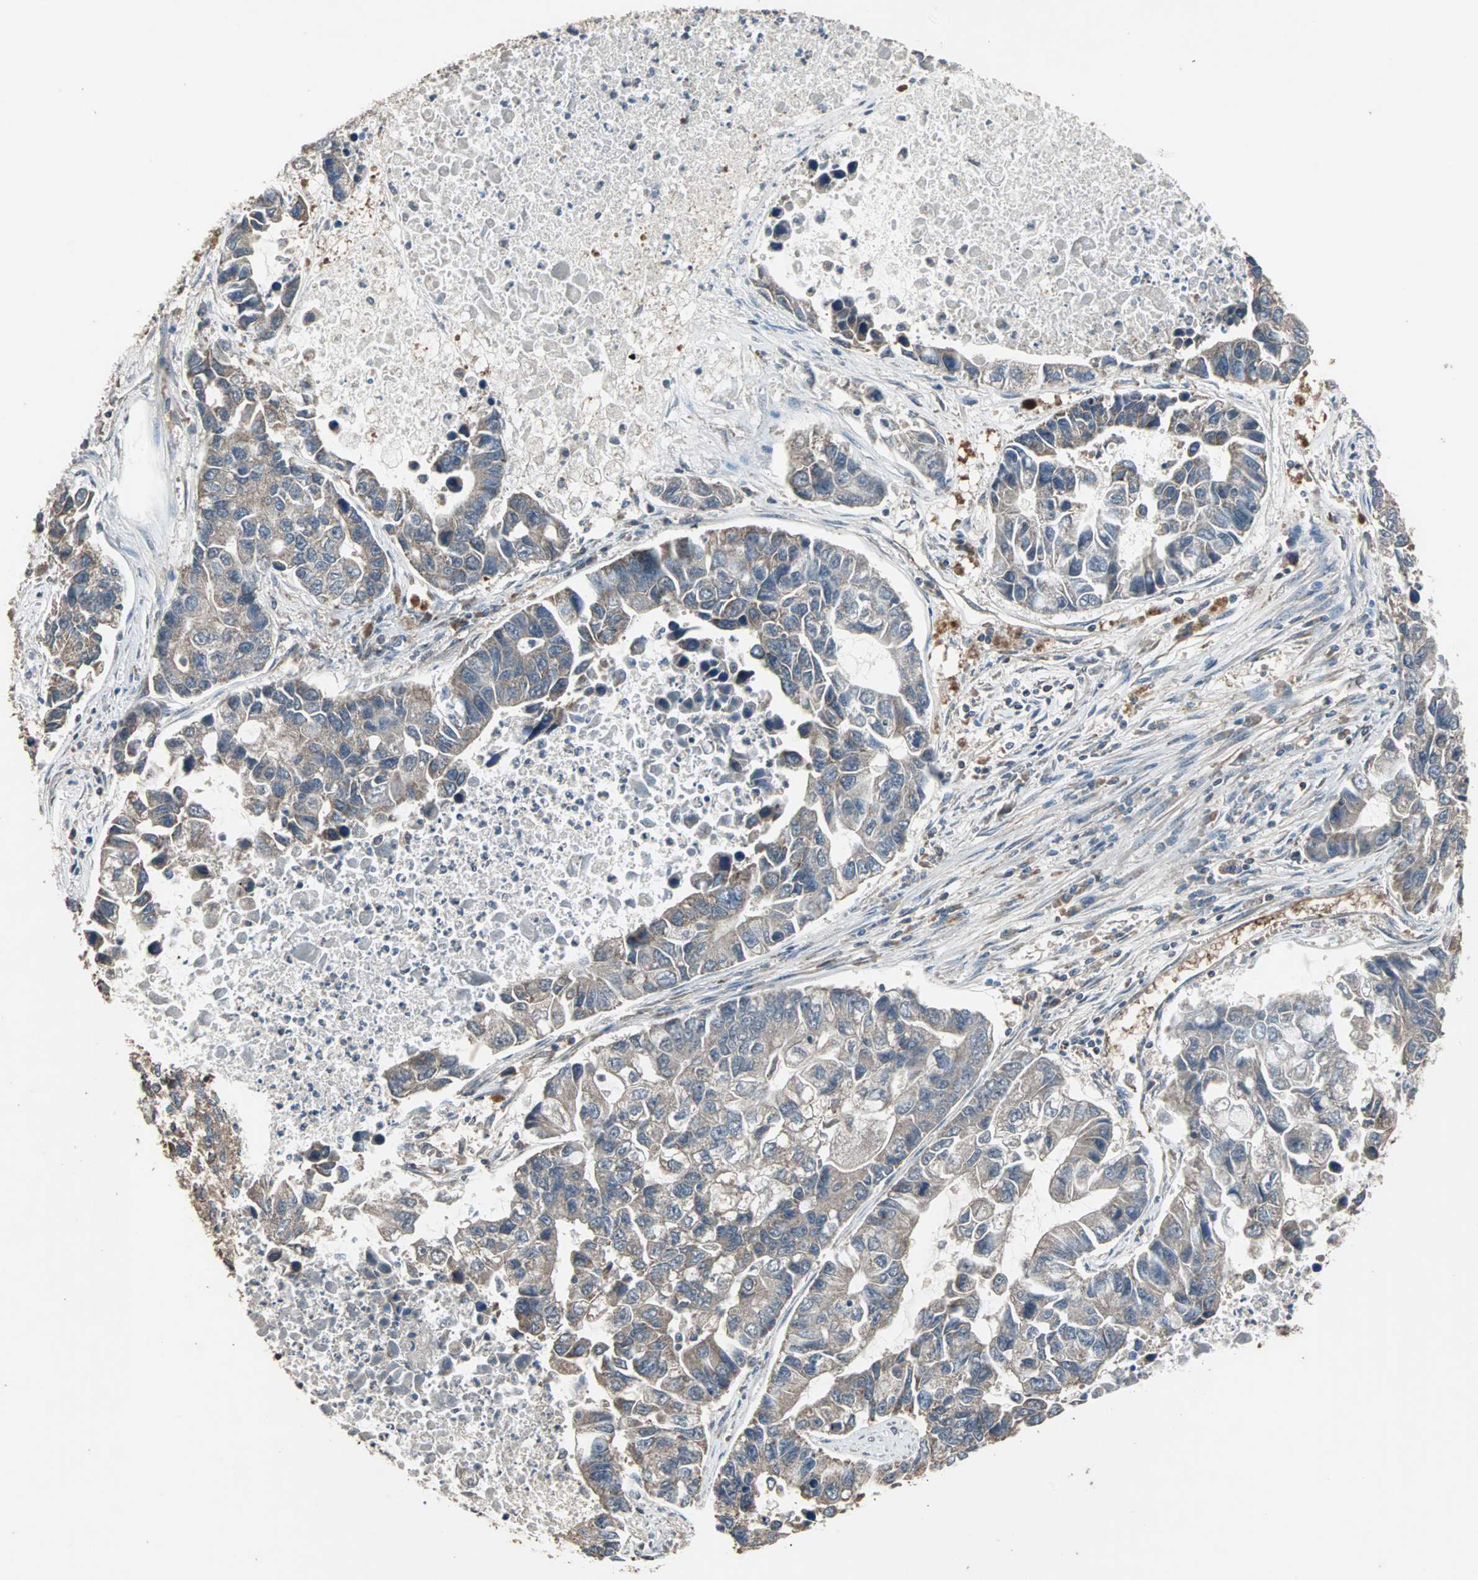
{"staining": {"intensity": "moderate", "quantity": ">75%", "location": "cytoplasmic/membranous"}, "tissue": "lung cancer", "cell_type": "Tumor cells", "image_type": "cancer", "snomed": [{"axis": "morphology", "description": "Adenocarcinoma, NOS"}, {"axis": "topography", "description": "Lung"}], "caption": "Moderate cytoplasmic/membranous protein expression is appreciated in about >75% of tumor cells in lung cancer (adenocarcinoma).", "gene": "UBAC1", "patient": {"sex": "female", "age": 51}}